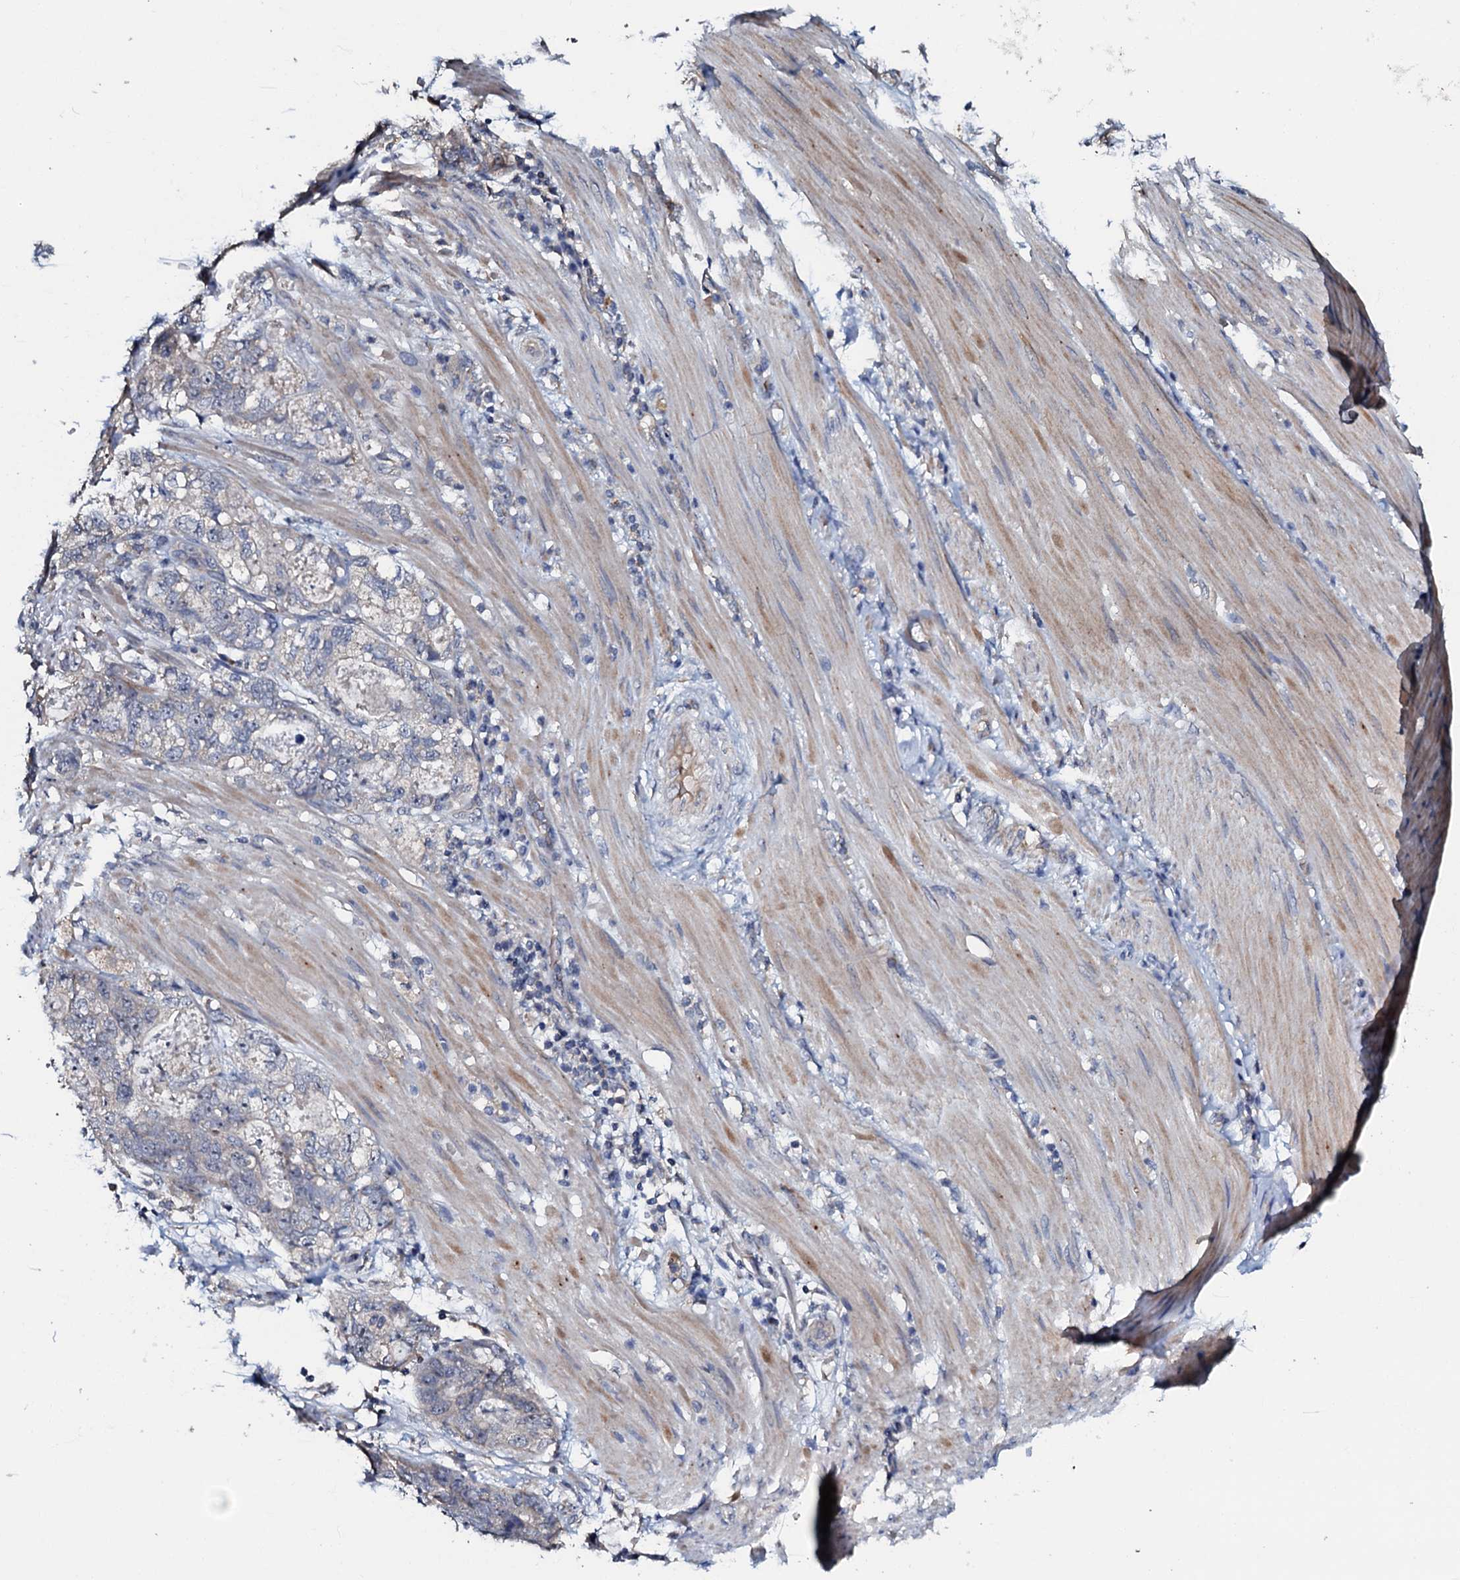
{"staining": {"intensity": "negative", "quantity": "none", "location": "none"}, "tissue": "stomach cancer", "cell_type": "Tumor cells", "image_type": "cancer", "snomed": [{"axis": "morphology", "description": "Normal tissue, NOS"}, {"axis": "morphology", "description": "Adenocarcinoma, NOS"}, {"axis": "topography", "description": "Stomach"}], "caption": "High power microscopy micrograph of an IHC image of adenocarcinoma (stomach), revealing no significant positivity in tumor cells.", "gene": "CPNE2", "patient": {"sex": "female", "age": 89}}